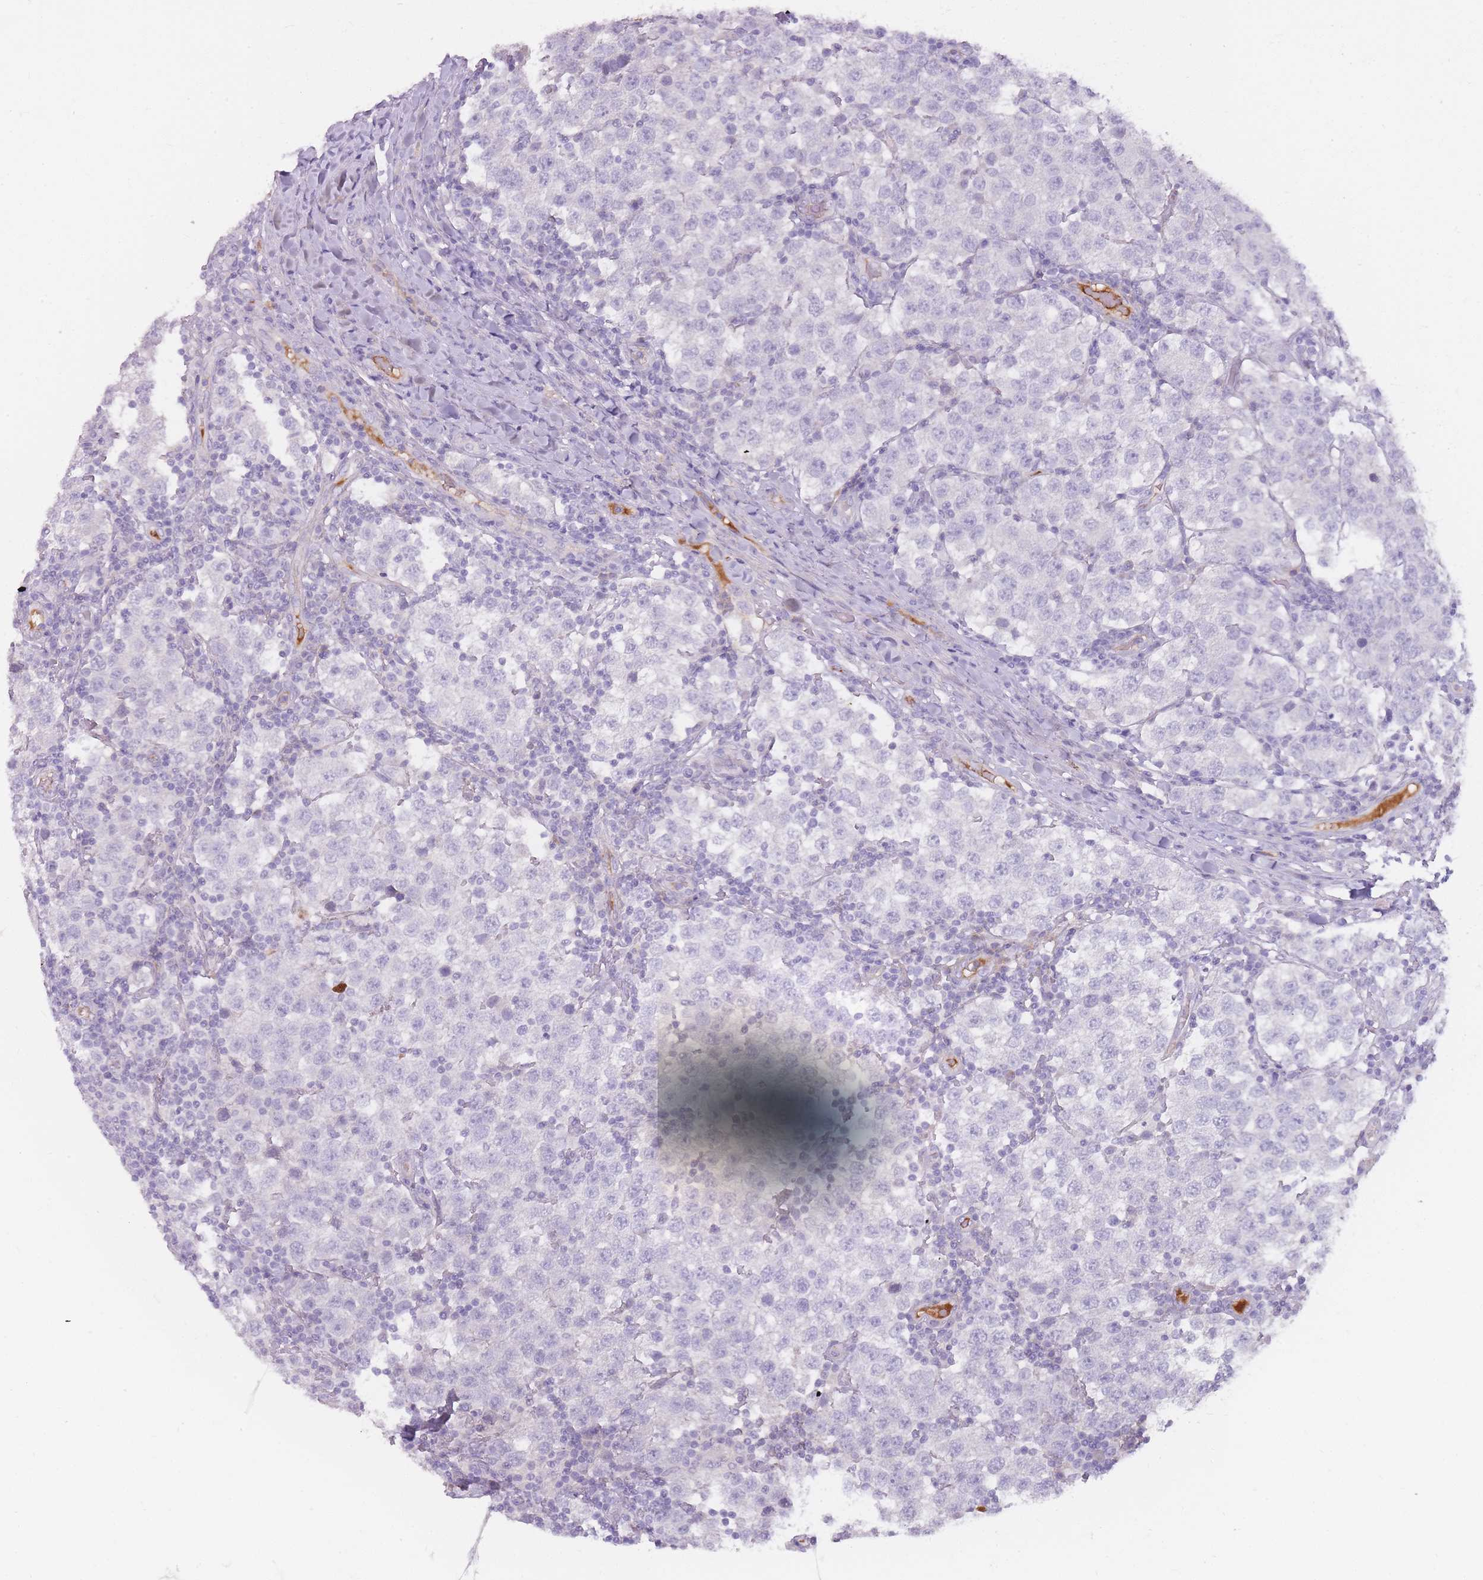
{"staining": {"intensity": "negative", "quantity": "none", "location": "none"}, "tissue": "testis cancer", "cell_type": "Tumor cells", "image_type": "cancer", "snomed": [{"axis": "morphology", "description": "Seminoma, NOS"}, {"axis": "topography", "description": "Testis"}], "caption": "The image shows no staining of tumor cells in testis seminoma.", "gene": "PRG4", "patient": {"sex": "male", "age": 34}}